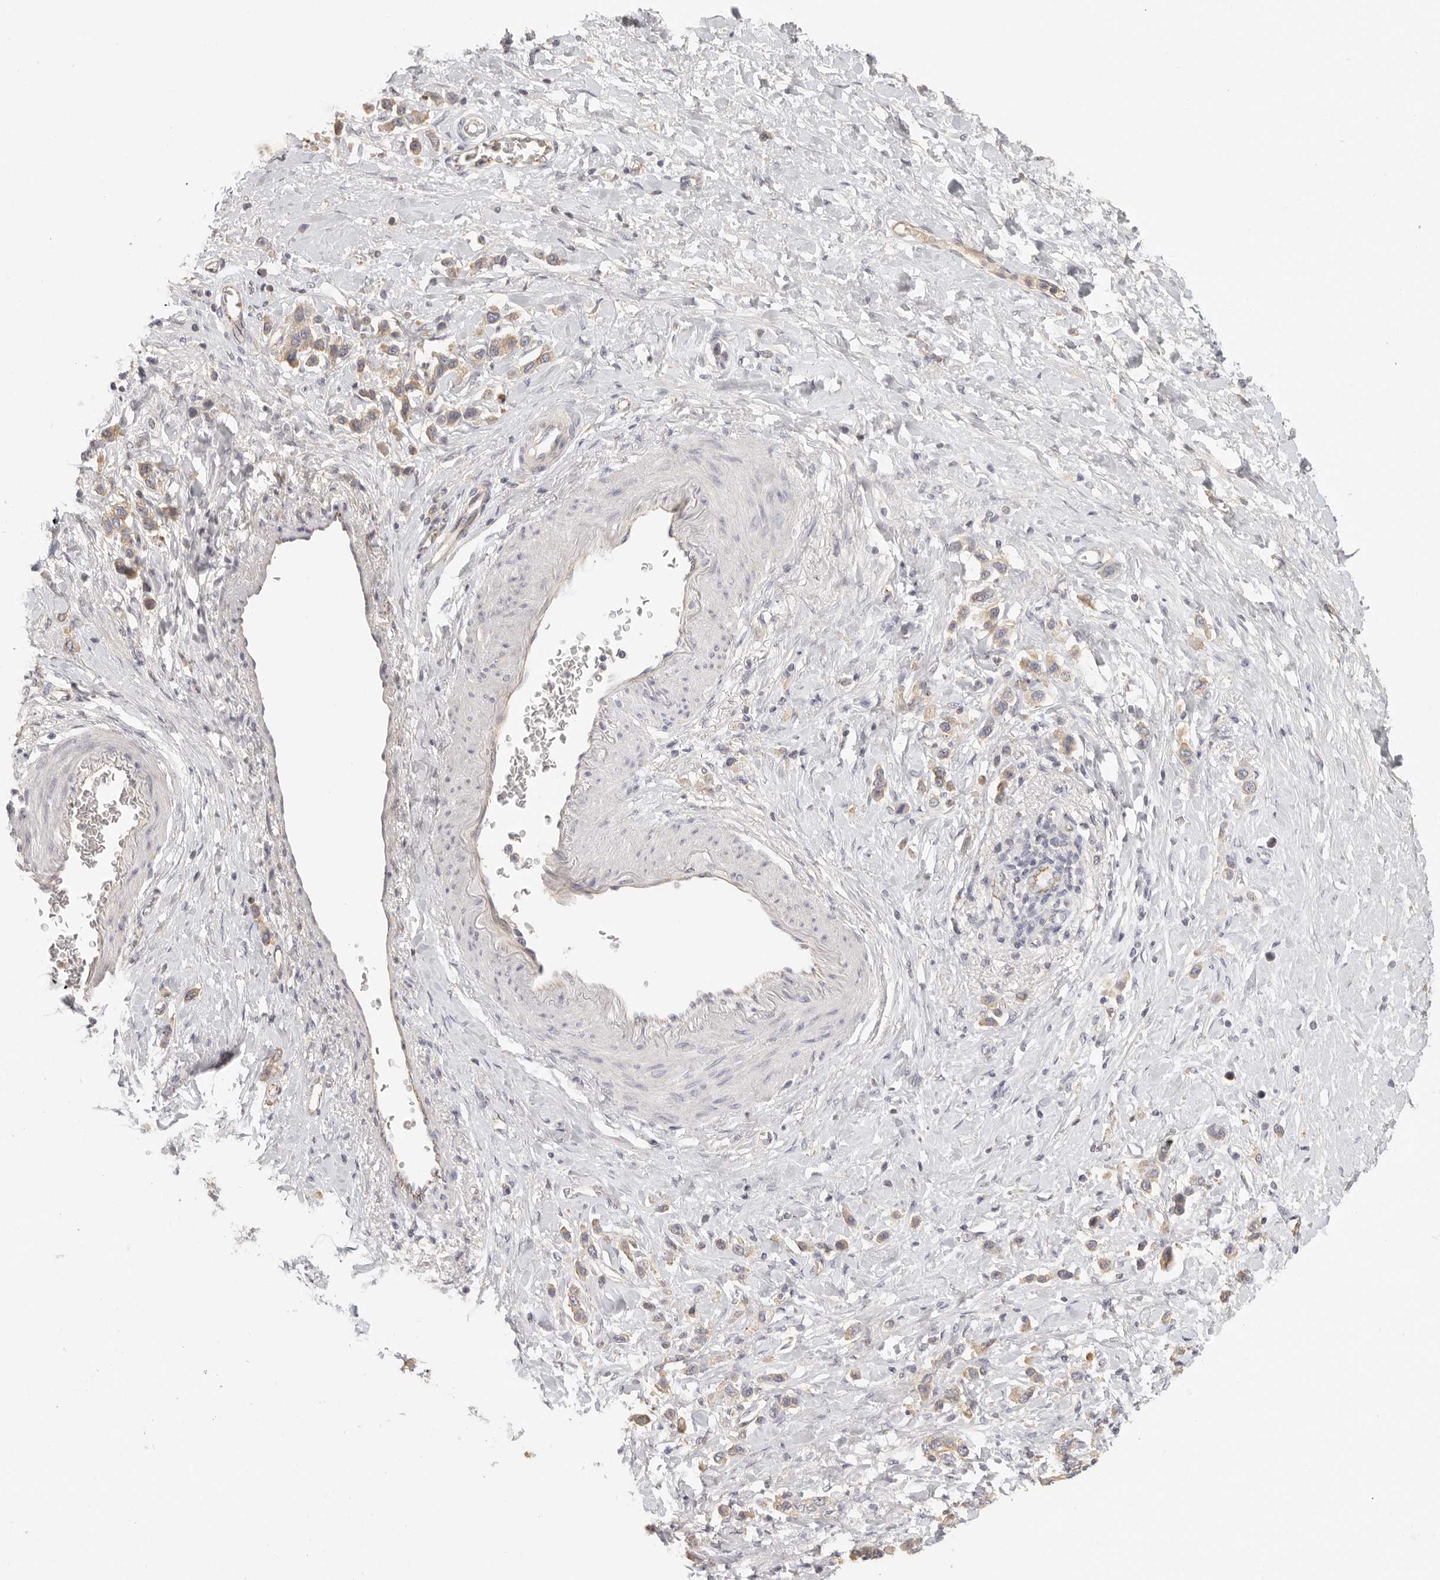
{"staining": {"intensity": "weak", "quantity": ">75%", "location": "cytoplasmic/membranous"}, "tissue": "stomach cancer", "cell_type": "Tumor cells", "image_type": "cancer", "snomed": [{"axis": "morphology", "description": "Adenocarcinoma, NOS"}, {"axis": "topography", "description": "Stomach"}], "caption": "Human stomach cancer (adenocarcinoma) stained with a protein marker reveals weak staining in tumor cells.", "gene": "ANXA9", "patient": {"sex": "female", "age": 65}}